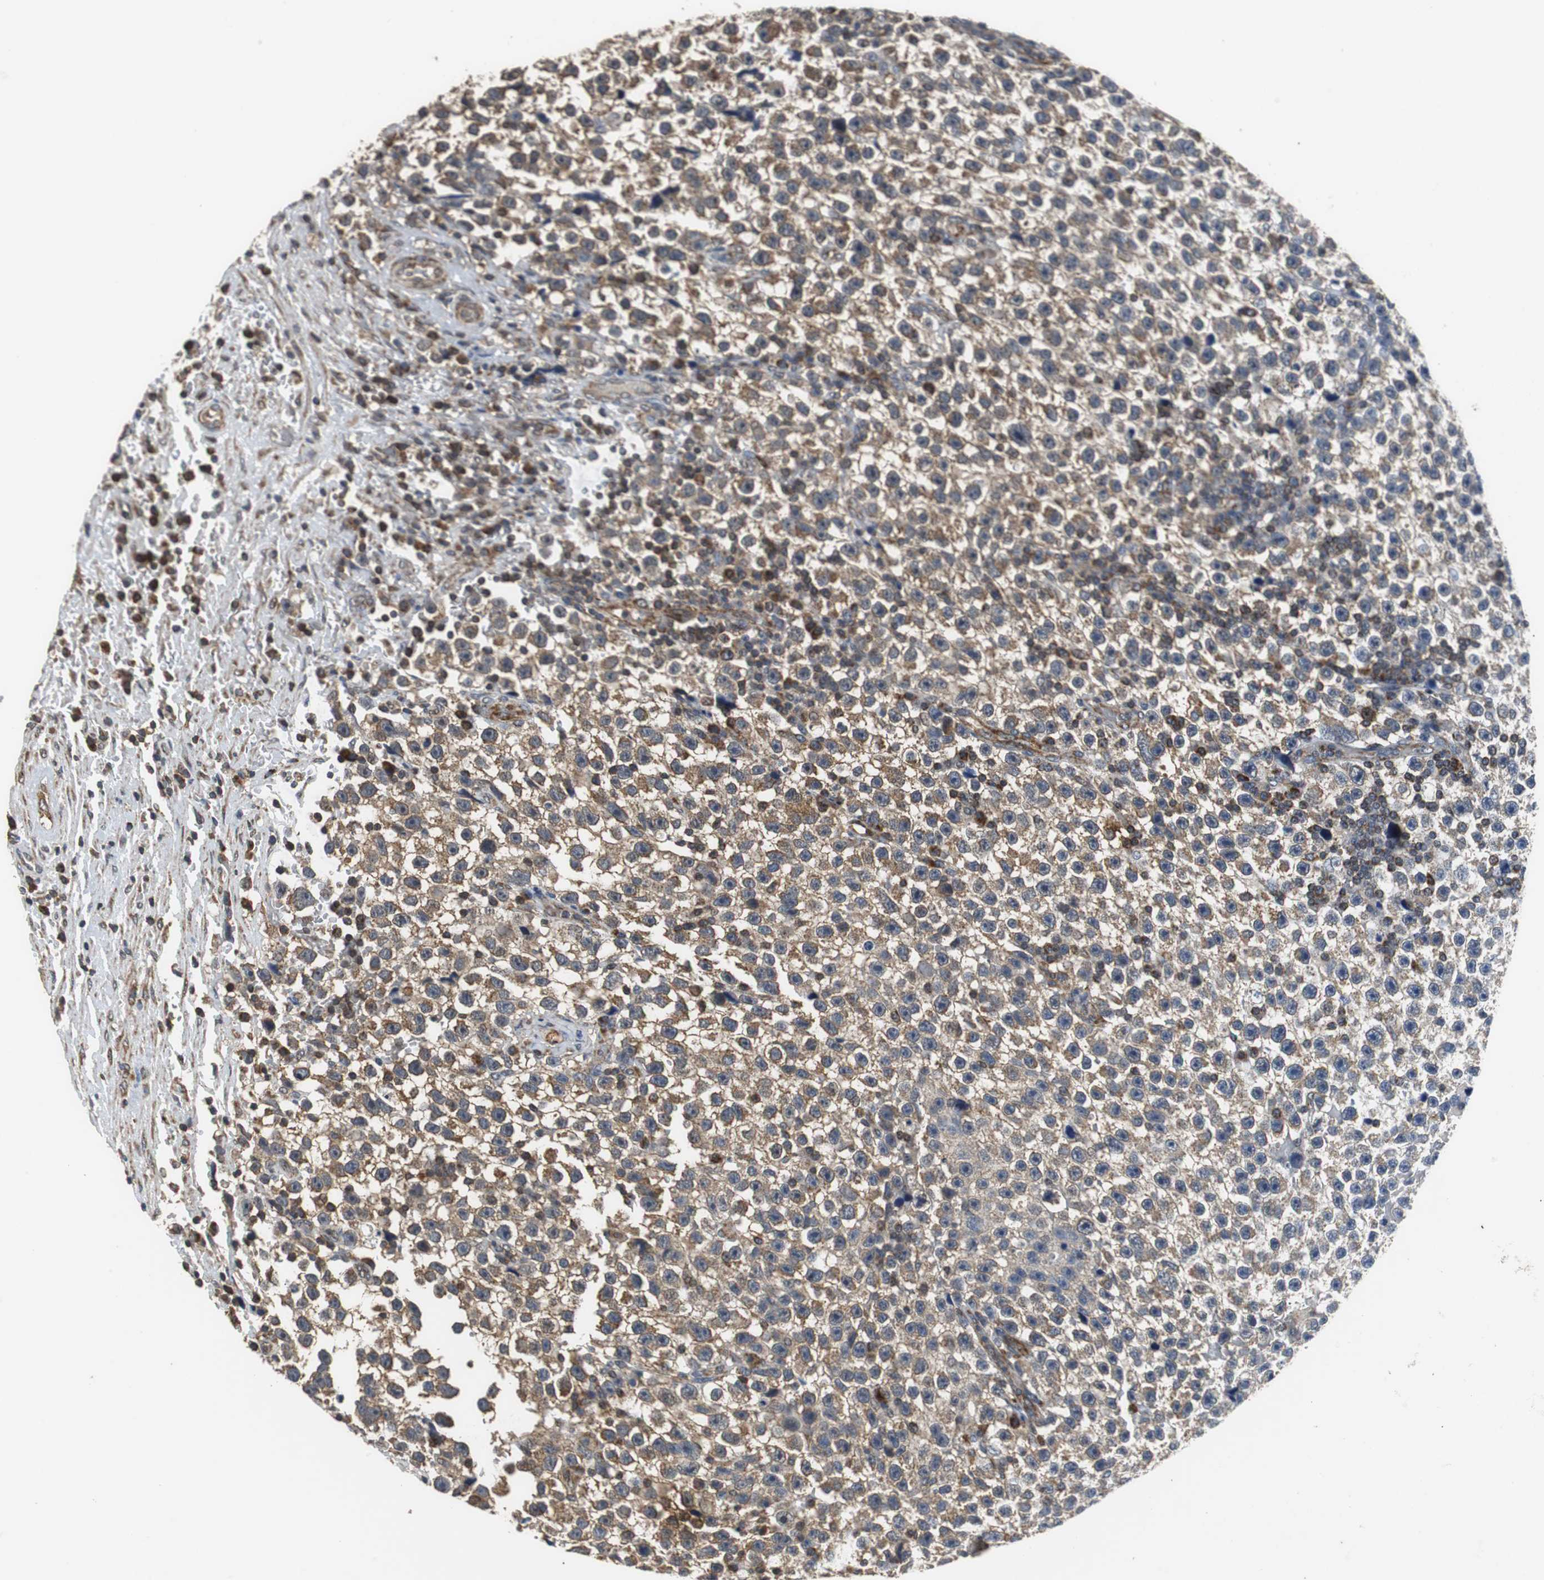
{"staining": {"intensity": "weak", "quantity": "25%-75%", "location": "cytoplasmic/membranous"}, "tissue": "testis cancer", "cell_type": "Tumor cells", "image_type": "cancer", "snomed": [{"axis": "morphology", "description": "Seminoma, NOS"}, {"axis": "topography", "description": "Testis"}], "caption": "Protein staining shows weak cytoplasmic/membranous positivity in about 25%-75% of tumor cells in testis cancer.", "gene": "NNT", "patient": {"sex": "male", "age": 33}}